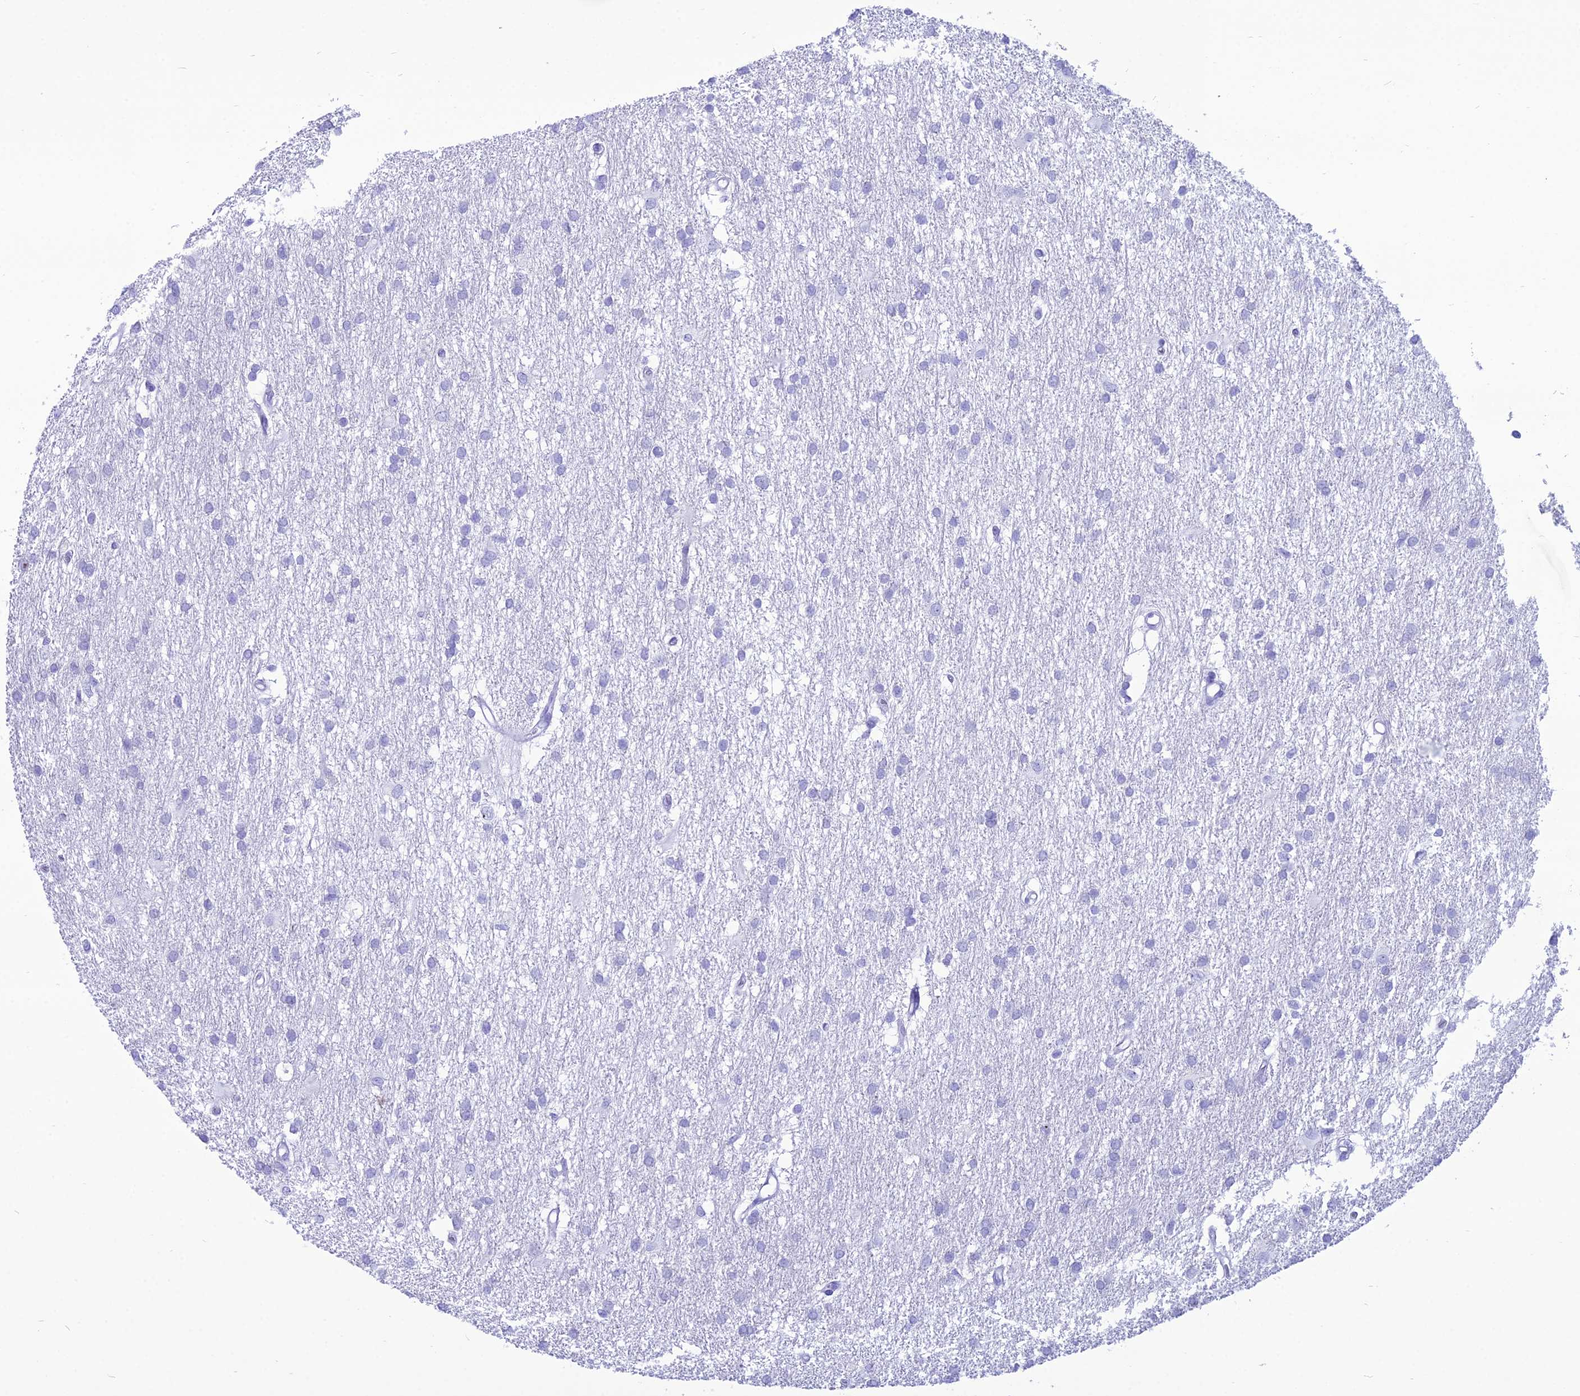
{"staining": {"intensity": "negative", "quantity": "none", "location": "none"}, "tissue": "glioma", "cell_type": "Tumor cells", "image_type": "cancer", "snomed": [{"axis": "morphology", "description": "Glioma, malignant, High grade"}, {"axis": "topography", "description": "Brain"}], "caption": "This is an IHC micrograph of human malignant glioma (high-grade). There is no positivity in tumor cells.", "gene": "PNMA5", "patient": {"sex": "male", "age": 77}}